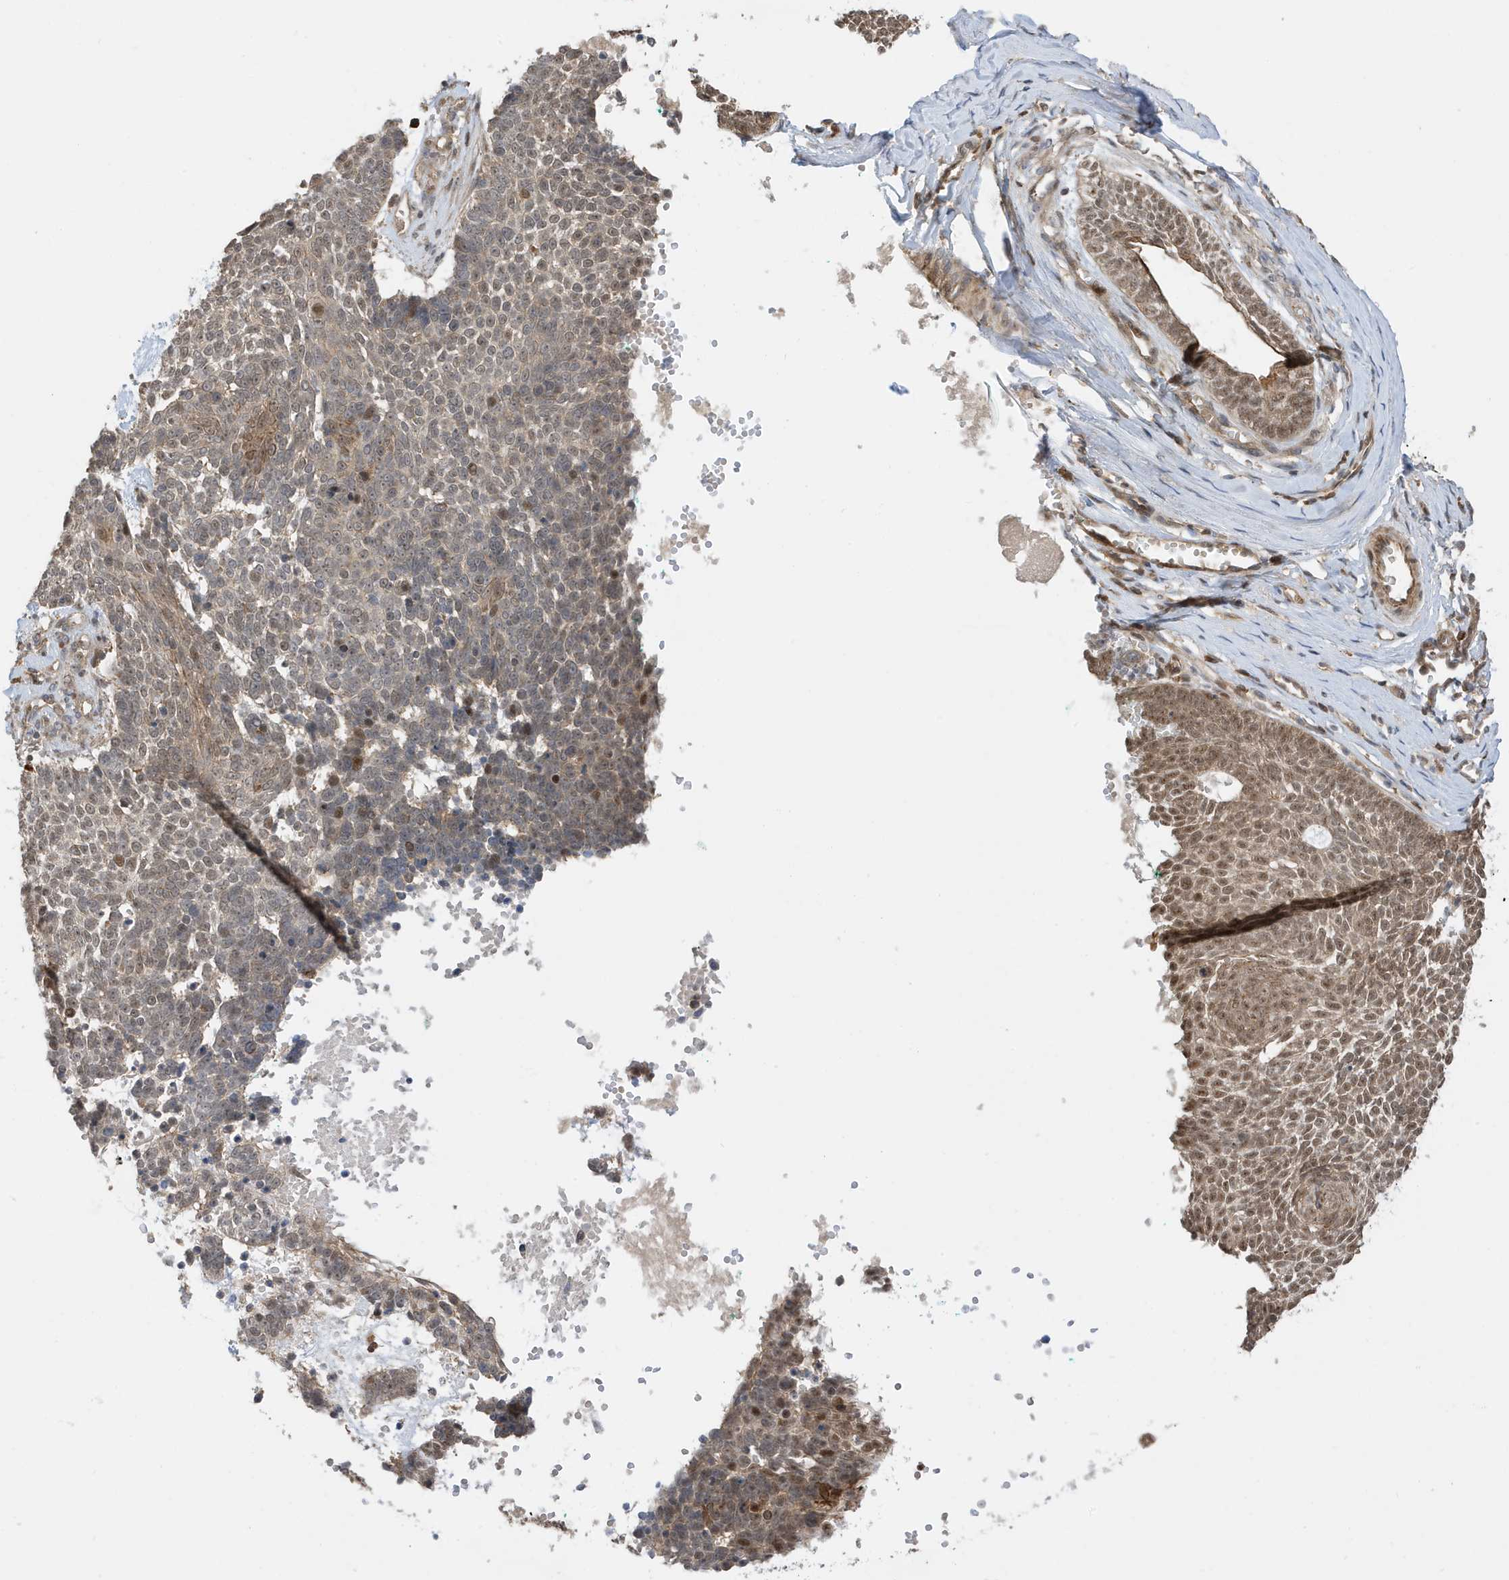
{"staining": {"intensity": "moderate", "quantity": "25%-75%", "location": "cytoplasmic/membranous,nuclear"}, "tissue": "skin cancer", "cell_type": "Tumor cells", "image_type": "cancer", "snomed": [{"axis": "morphology", "description": "Basal cell carcinoma"}, {"axis": "topography", "description": "Skin"}], "caption": "A high-resolution histopathology image shows IHC staining of skin basal cell carcinoma, which reveals moderate cytoplasmic/membranous and nuclear expression in about 25%-75% of tumor cells. (IHC, brightfield microscopy, high magnification).", "gene": "TATDN3", "patient": {"sex": "female", "age": 81}}